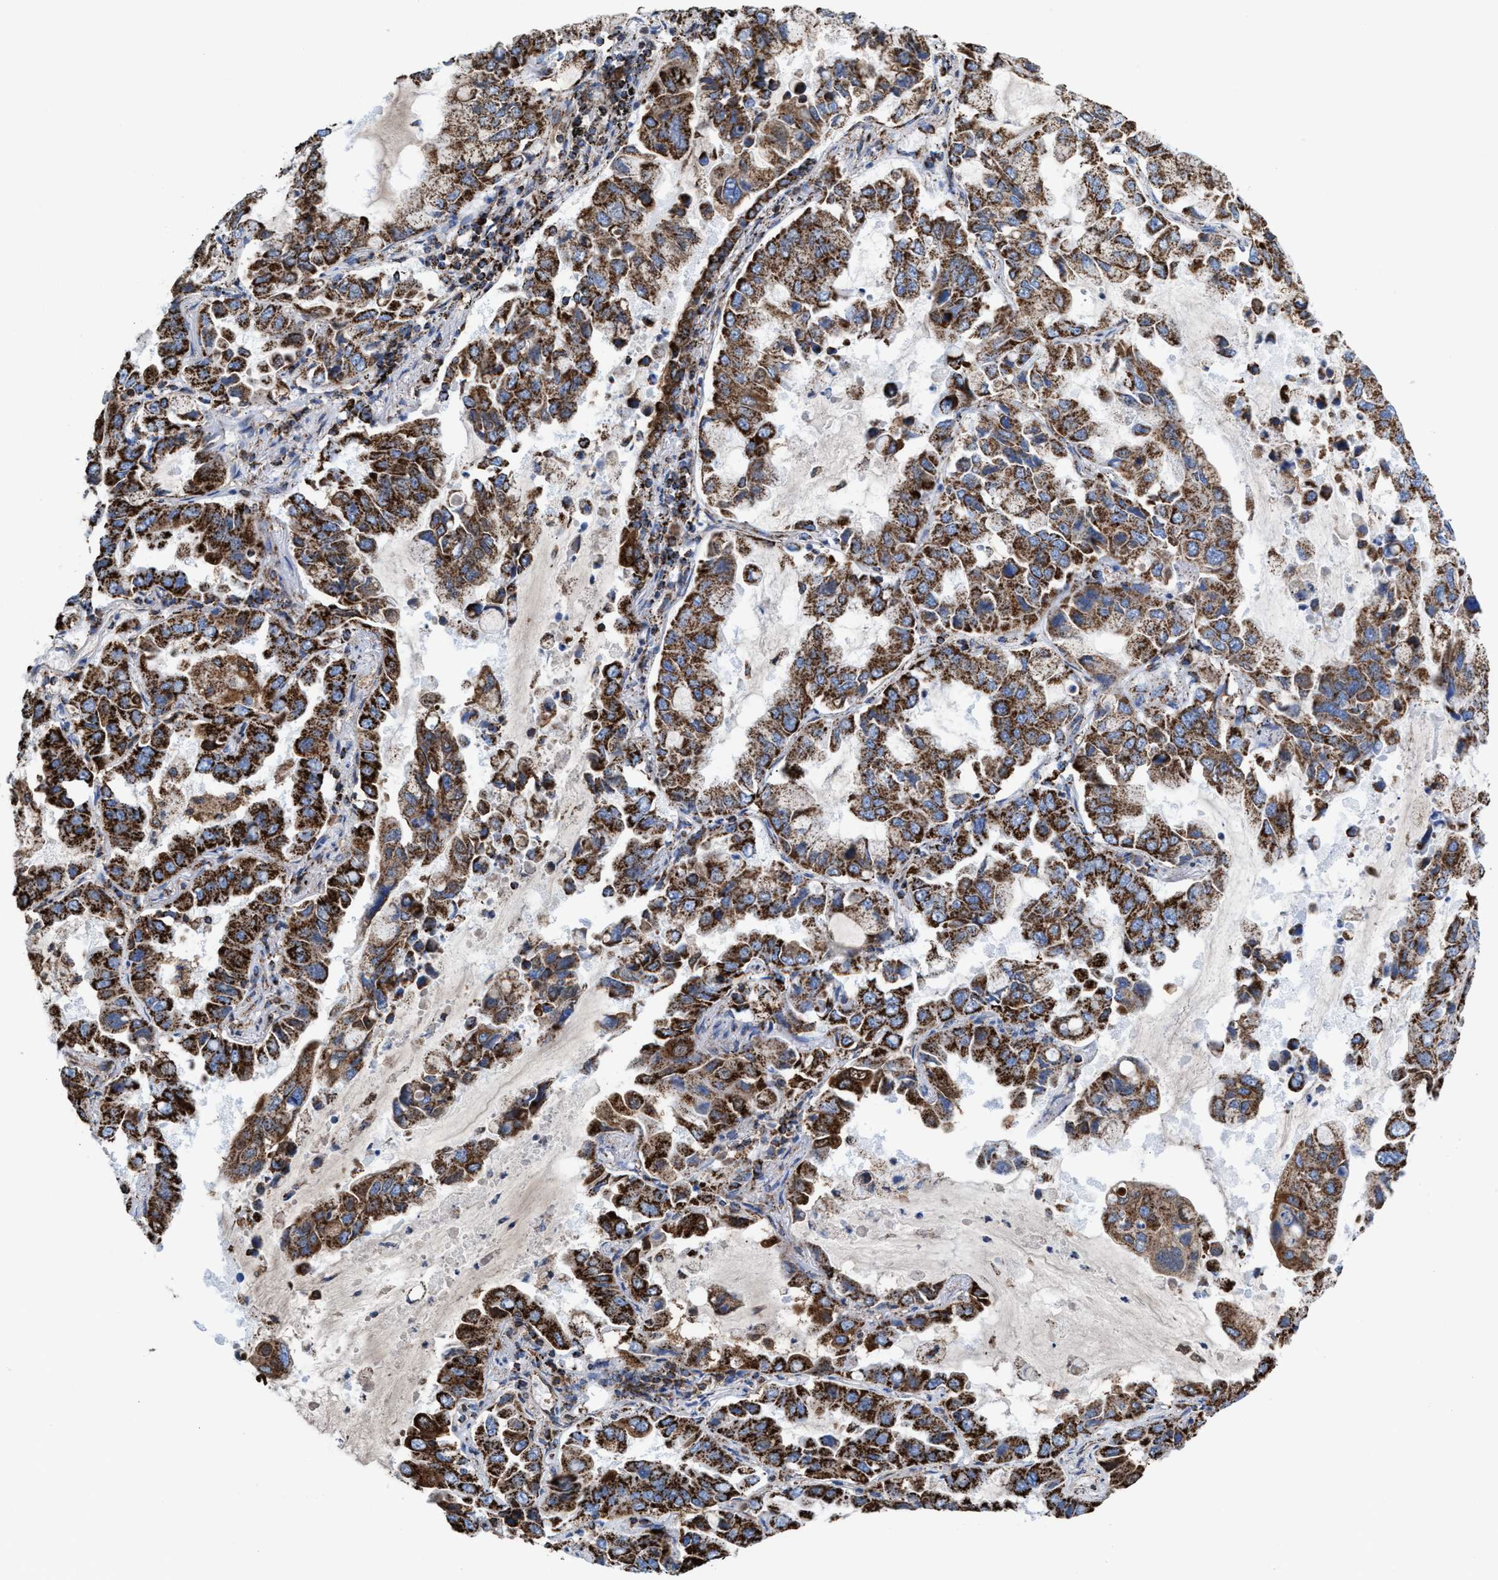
{"staining": {"intensity": "moderate", "quantity": ">75%", "location": "cytoplasmic/membranous"}, "tissue": "lung cancer", "cell_type": "Tumor cells", "image_type": "cancer", "snomed": [{"axis": "morphology", "description": "Adenocarcinoma, NOS"}, {"axis": "topography", "description": "Lung"}], "caption": "This is an image of IHC staining of lung cancer (adenocarcinoma), which shows moderate staining in the cytoplasmic/membranous of tumor cells.", "gene": "ECHS1", "patient": {"sex": "male", "age": 64}}